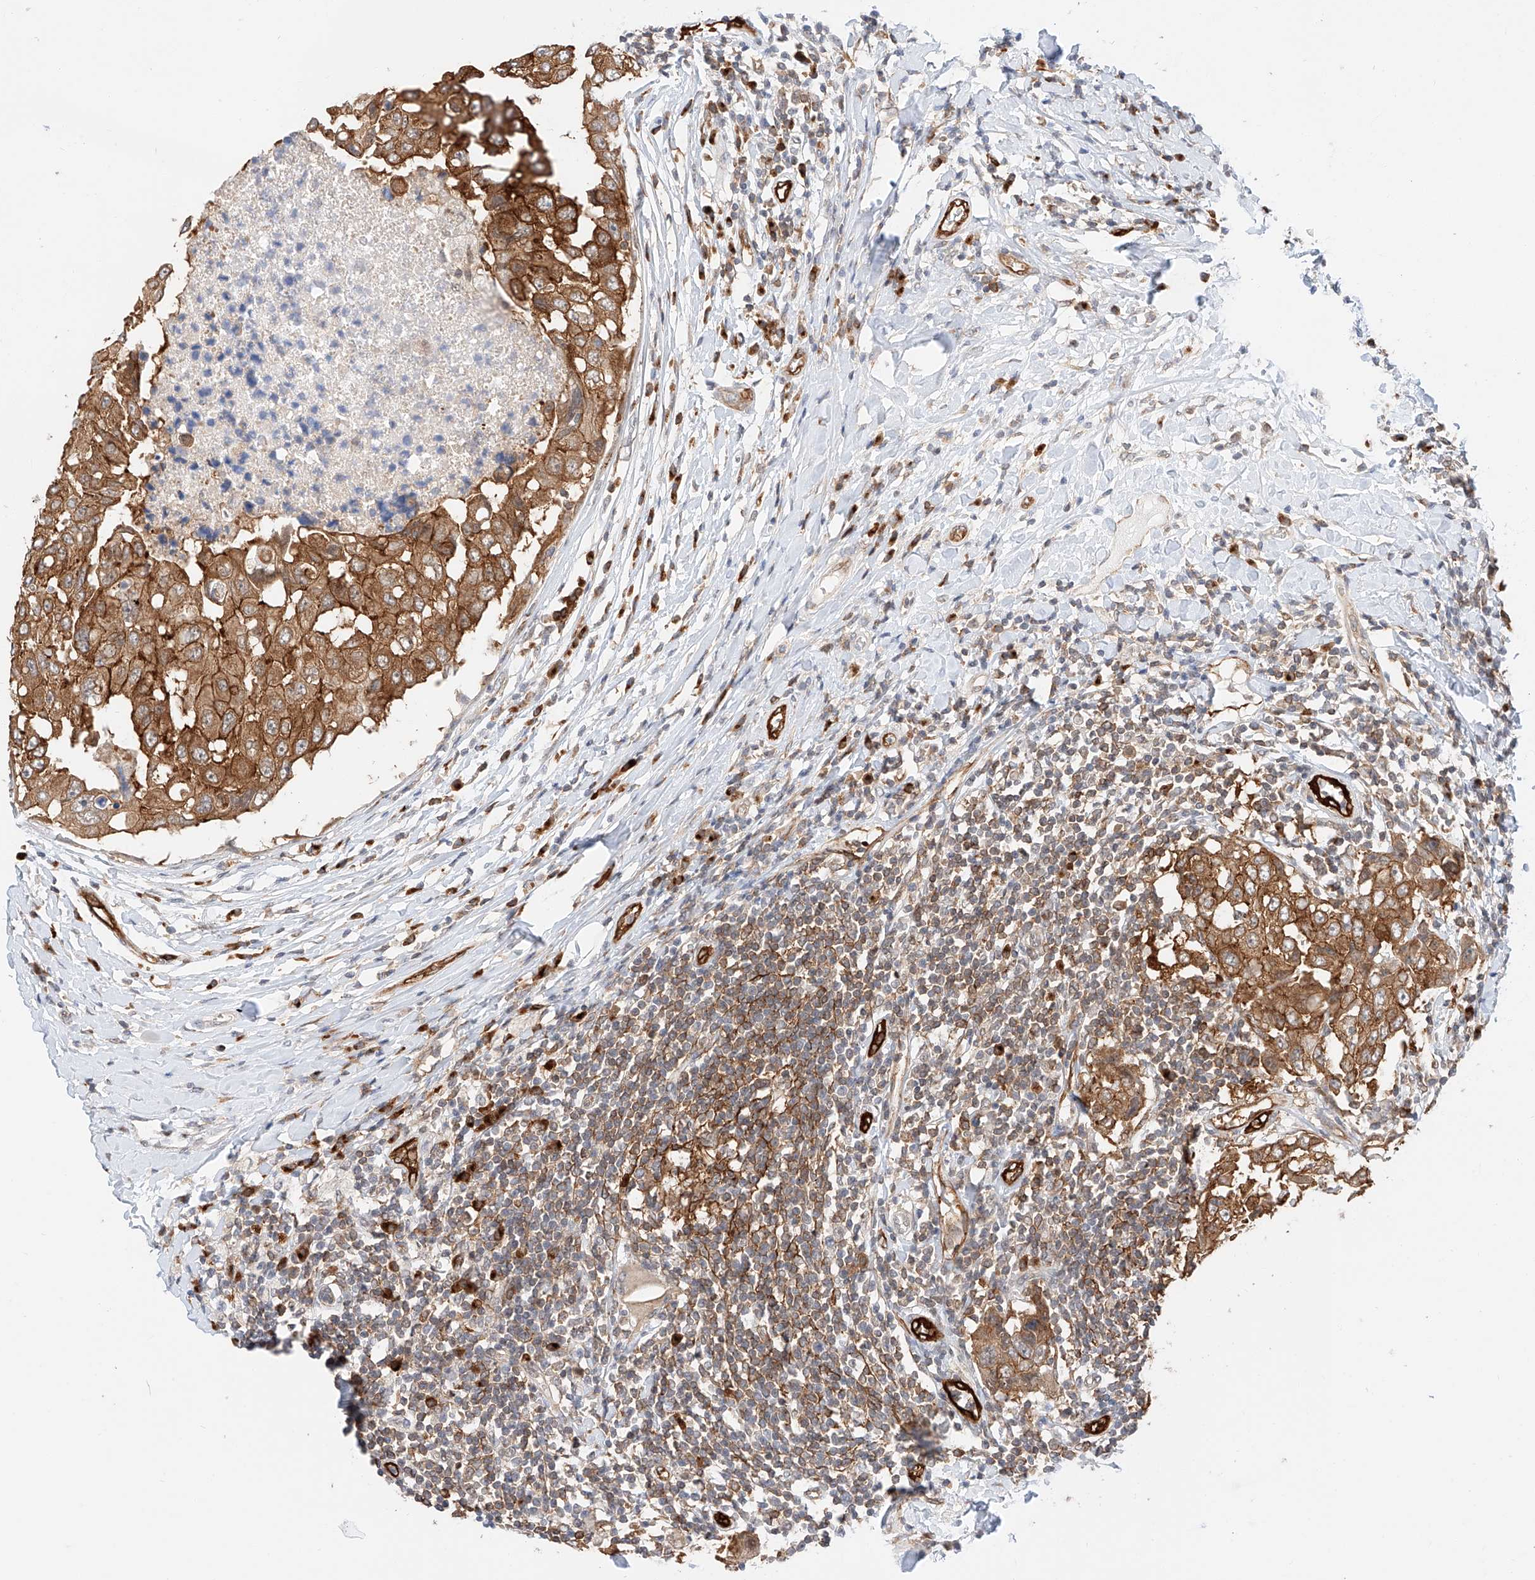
{"staining": {"intensity": "moderate", "quantity": ">75%", "location": "cytoplasmic/membranous"}, "tissue": "breast cancer", "cell_type": "Tumor cells", "image_type": "cancer", "snomed": [{"axis": "morphology", "description": "Duct carcinoma"}, {"axis": "topography", "description": "Breast"}], "caption": "Immunohistochemistry of breast cancer (intraductal carcinoma) shows medium levels of moderate cytoplasmic/membranous positivity in approximately >75% of tumor cells.", "gene": "CARMIL1", "patient": {"sex": "female", "age": 27}}